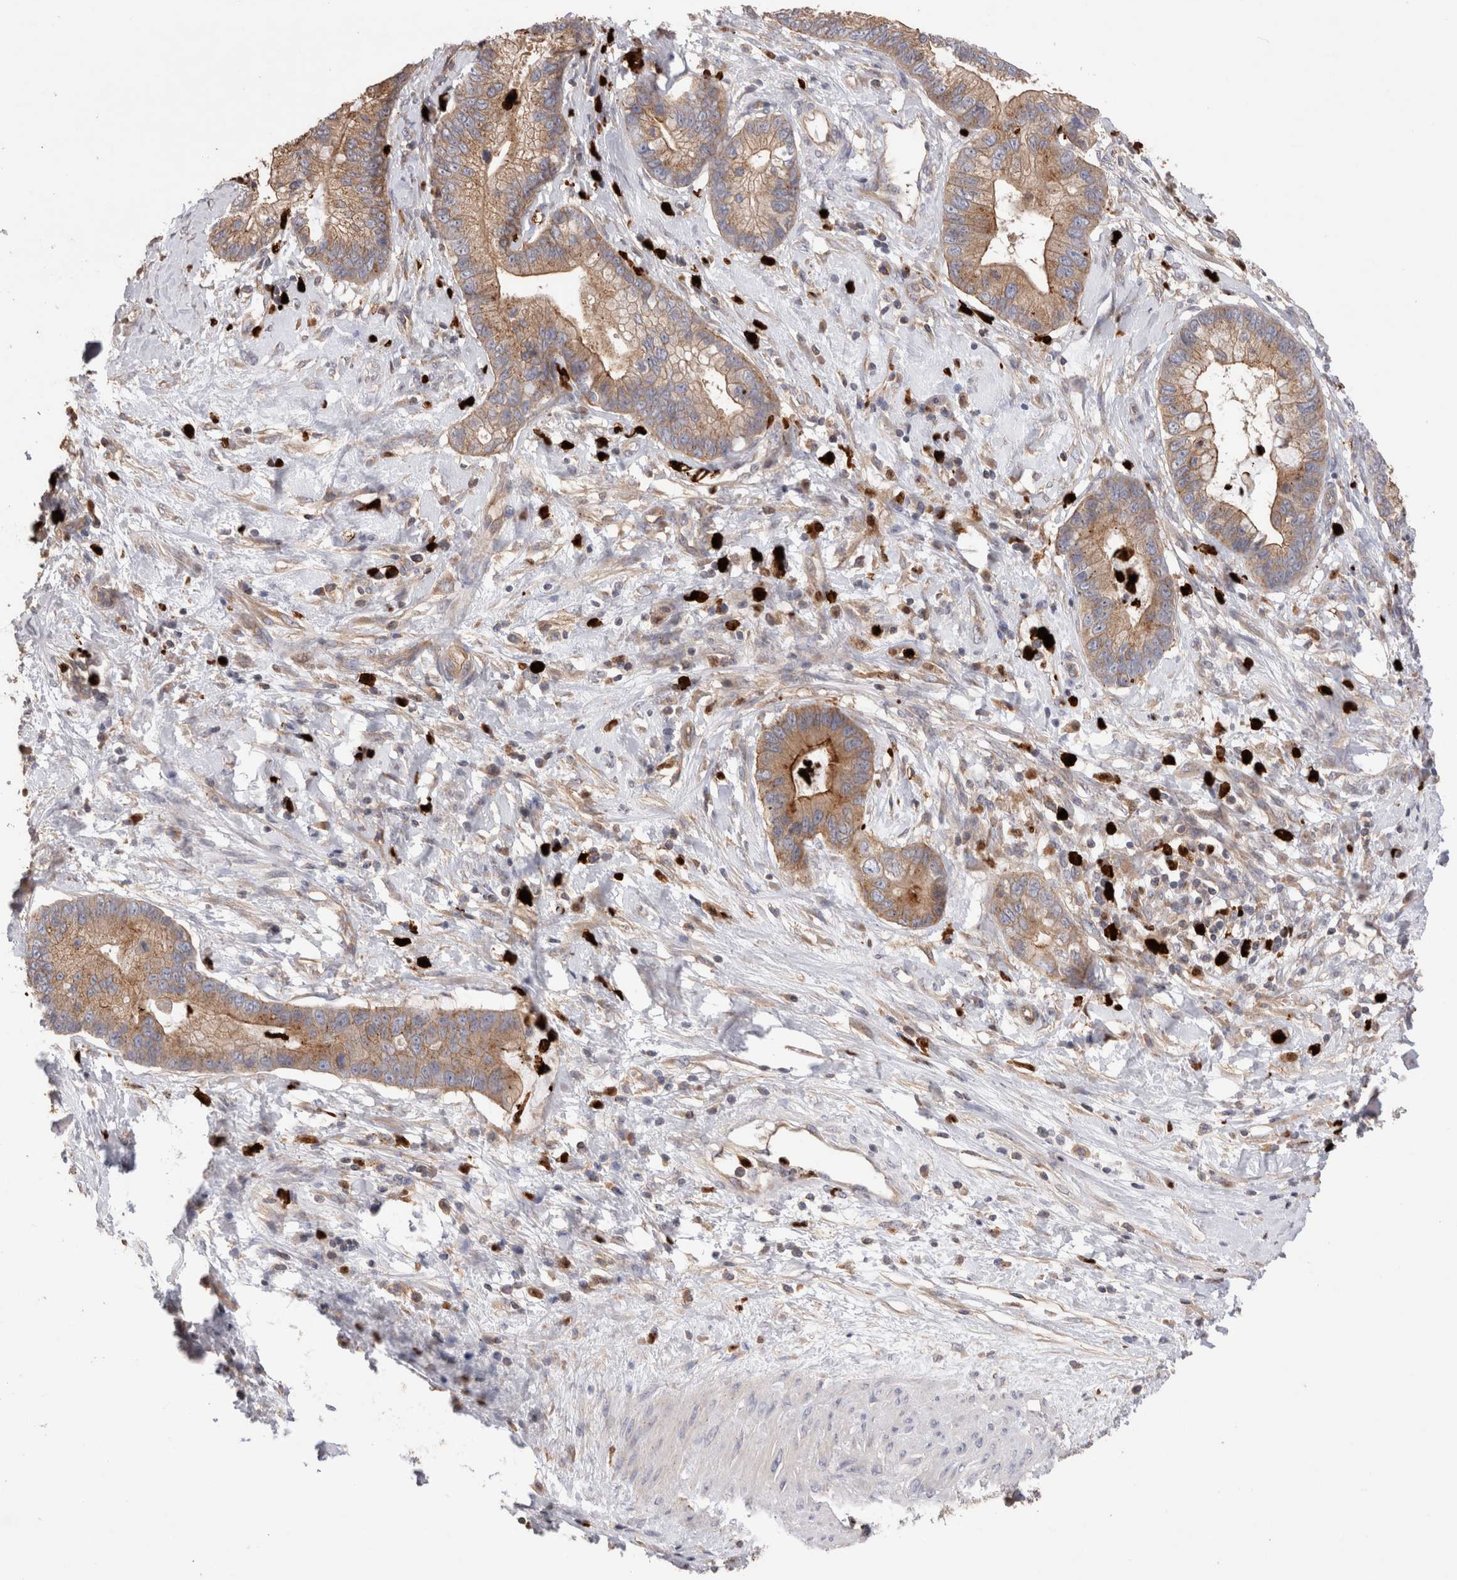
{"staining": {"intensity": "moderate", "quantity": ">75%", "location": "cytoplasmic/membranous"}, "tissue": "cervical cancer", "cell_type": "Tumor cells", "image_type": "cancer", "snomed": [{"axis": "morphology", "description": "Adenocarcinoma, NOS"}, {"axis": "topography", "description": "Cervix"}], "caption": "Tumor cells demonstrate moderate cytoplasmic/membranous staining in about >75% of cells in cervical cancer (adenocarcinoma). The staining was performed using DAB, with brown indicating positive protein expression. Nuclei are stained blue with hematoxylin.", "gene": "NXT2", "patient": {"sex": "female", "age": 44}}